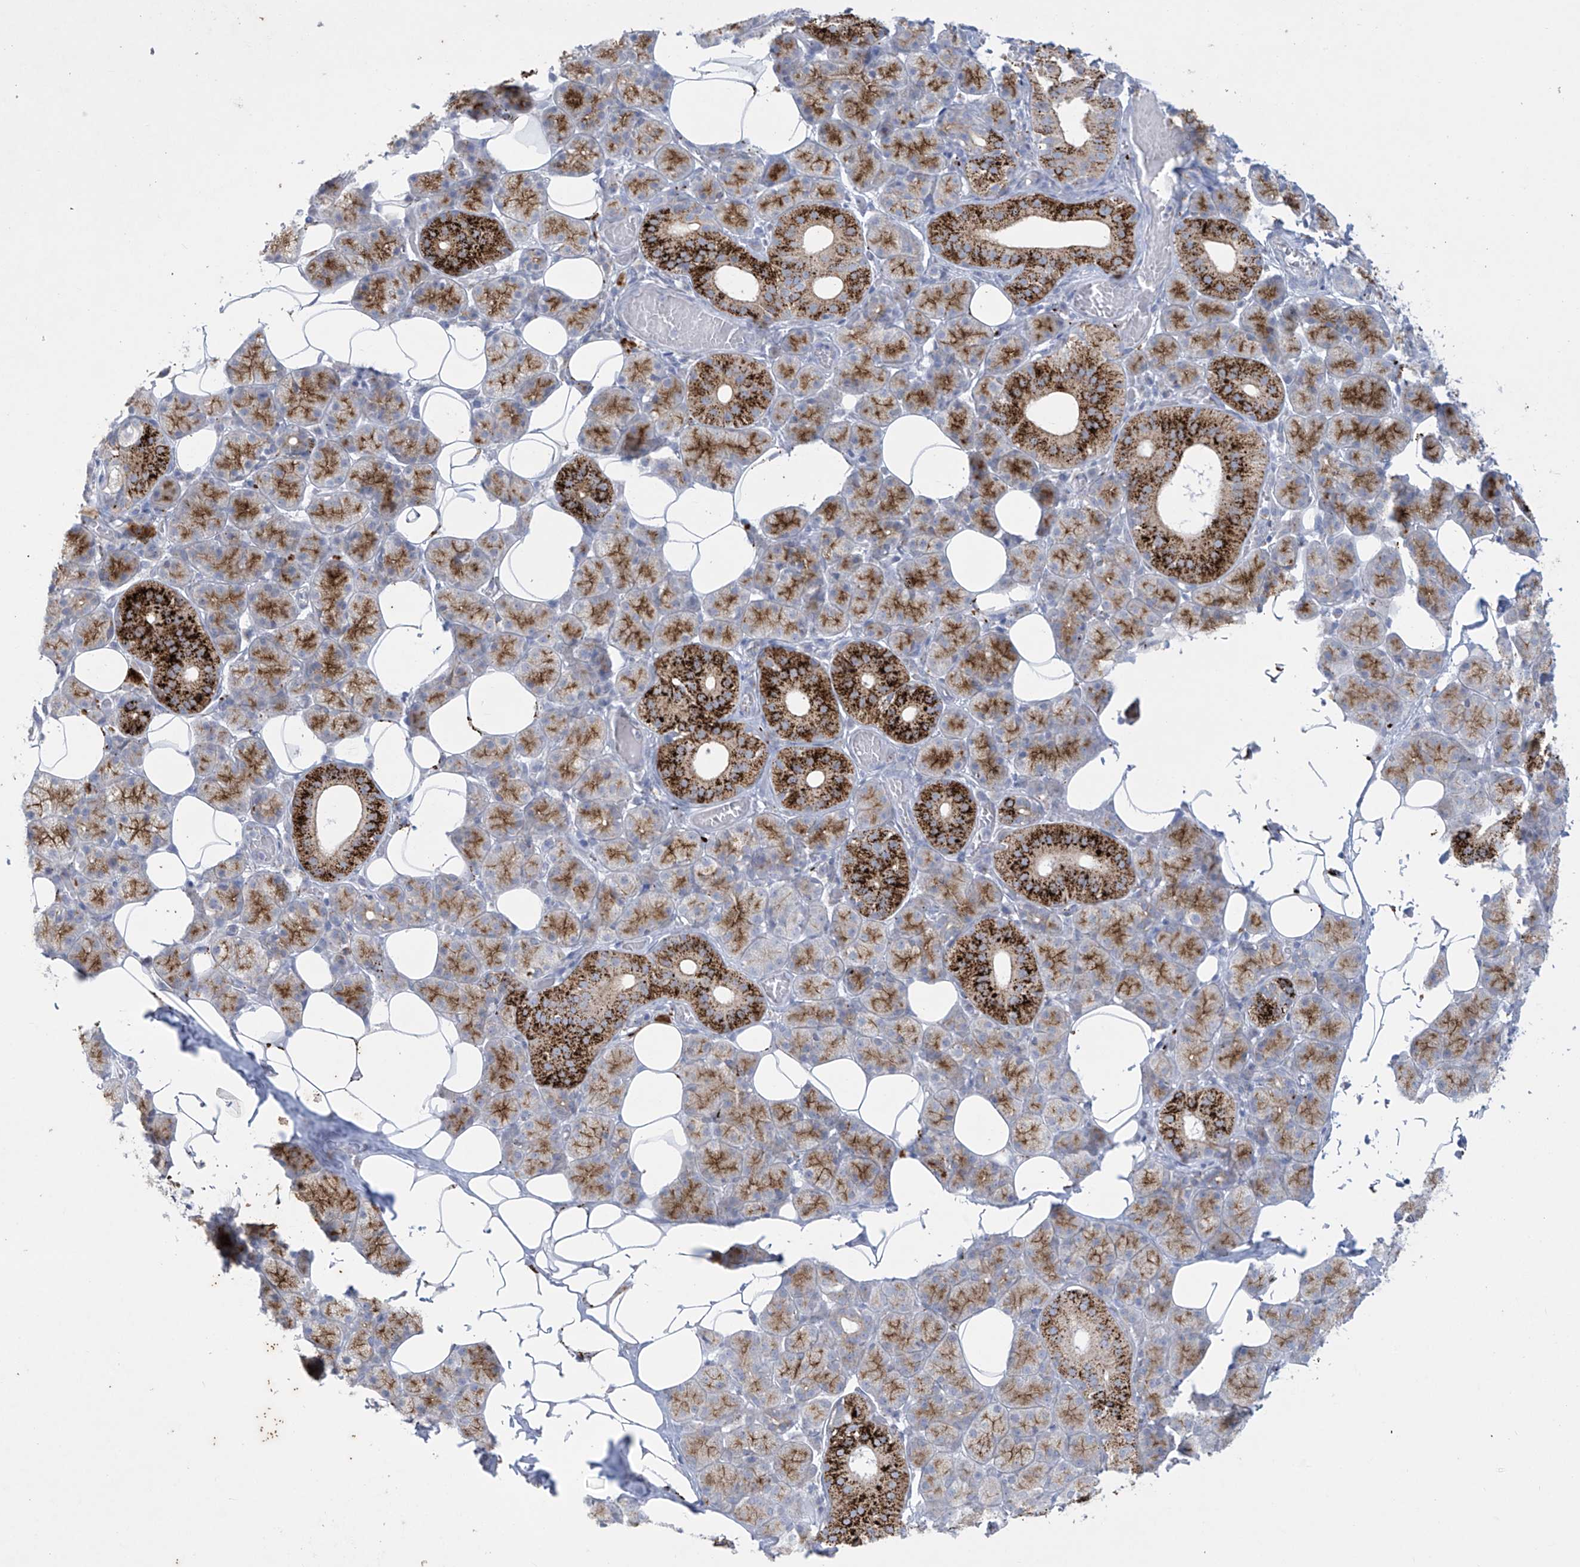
{"staining": {"intensity": "strong", "quantity": "25%-75%", "location": "cytoplasmic/membranous"}, "tissue": "salivary gland", "cell_type": "Glandular cells", "image_type": "normal", "snomed": [{"axis": "morphology", "description": "Normal tissue, NOS"}, {"axis": "topography", "description": "Salivary gland"}], "caption": "Human salivary gland stained with a brown dye shows strong cytoplasmic/membranous positive staining in about 25%-75% of glandular cells.", "gene": "GPR137C", "patient": {"sex": "female", "age": 33}}